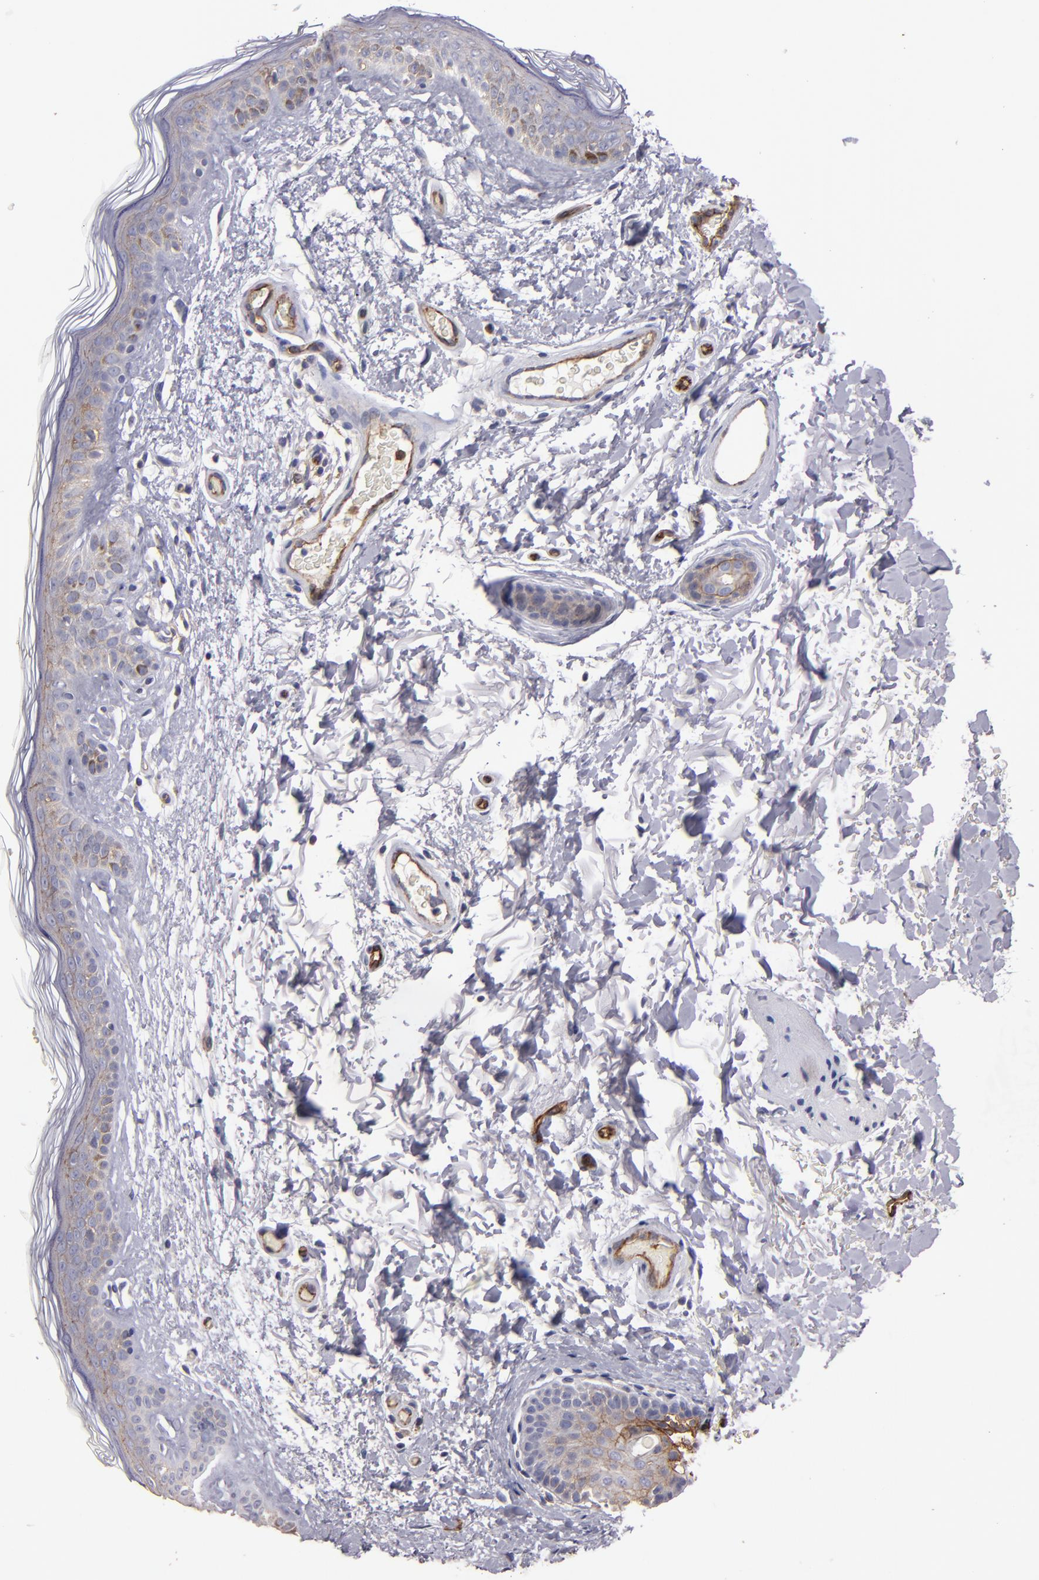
{"staining": {"intensity": "weak", "quantity": ">75%", "location": "cytoplasmic/membranous"}, "tissue": "skin", "cell_type": "Fibroblasts", "image_type": "normal", "snomed": [{"axis": "morphology", "description": "Normal tissue, NOS"}, {"axis": "topography", "description": "Skin"}], "caption": "Immunohistochemistry of benign skin exhibits low levels of weak cytoplasmic/membranous positivity in approximately >75% of fibroblasts.", "gene": "CLDN5", "patient": {"sex": "male", "age": 63}}